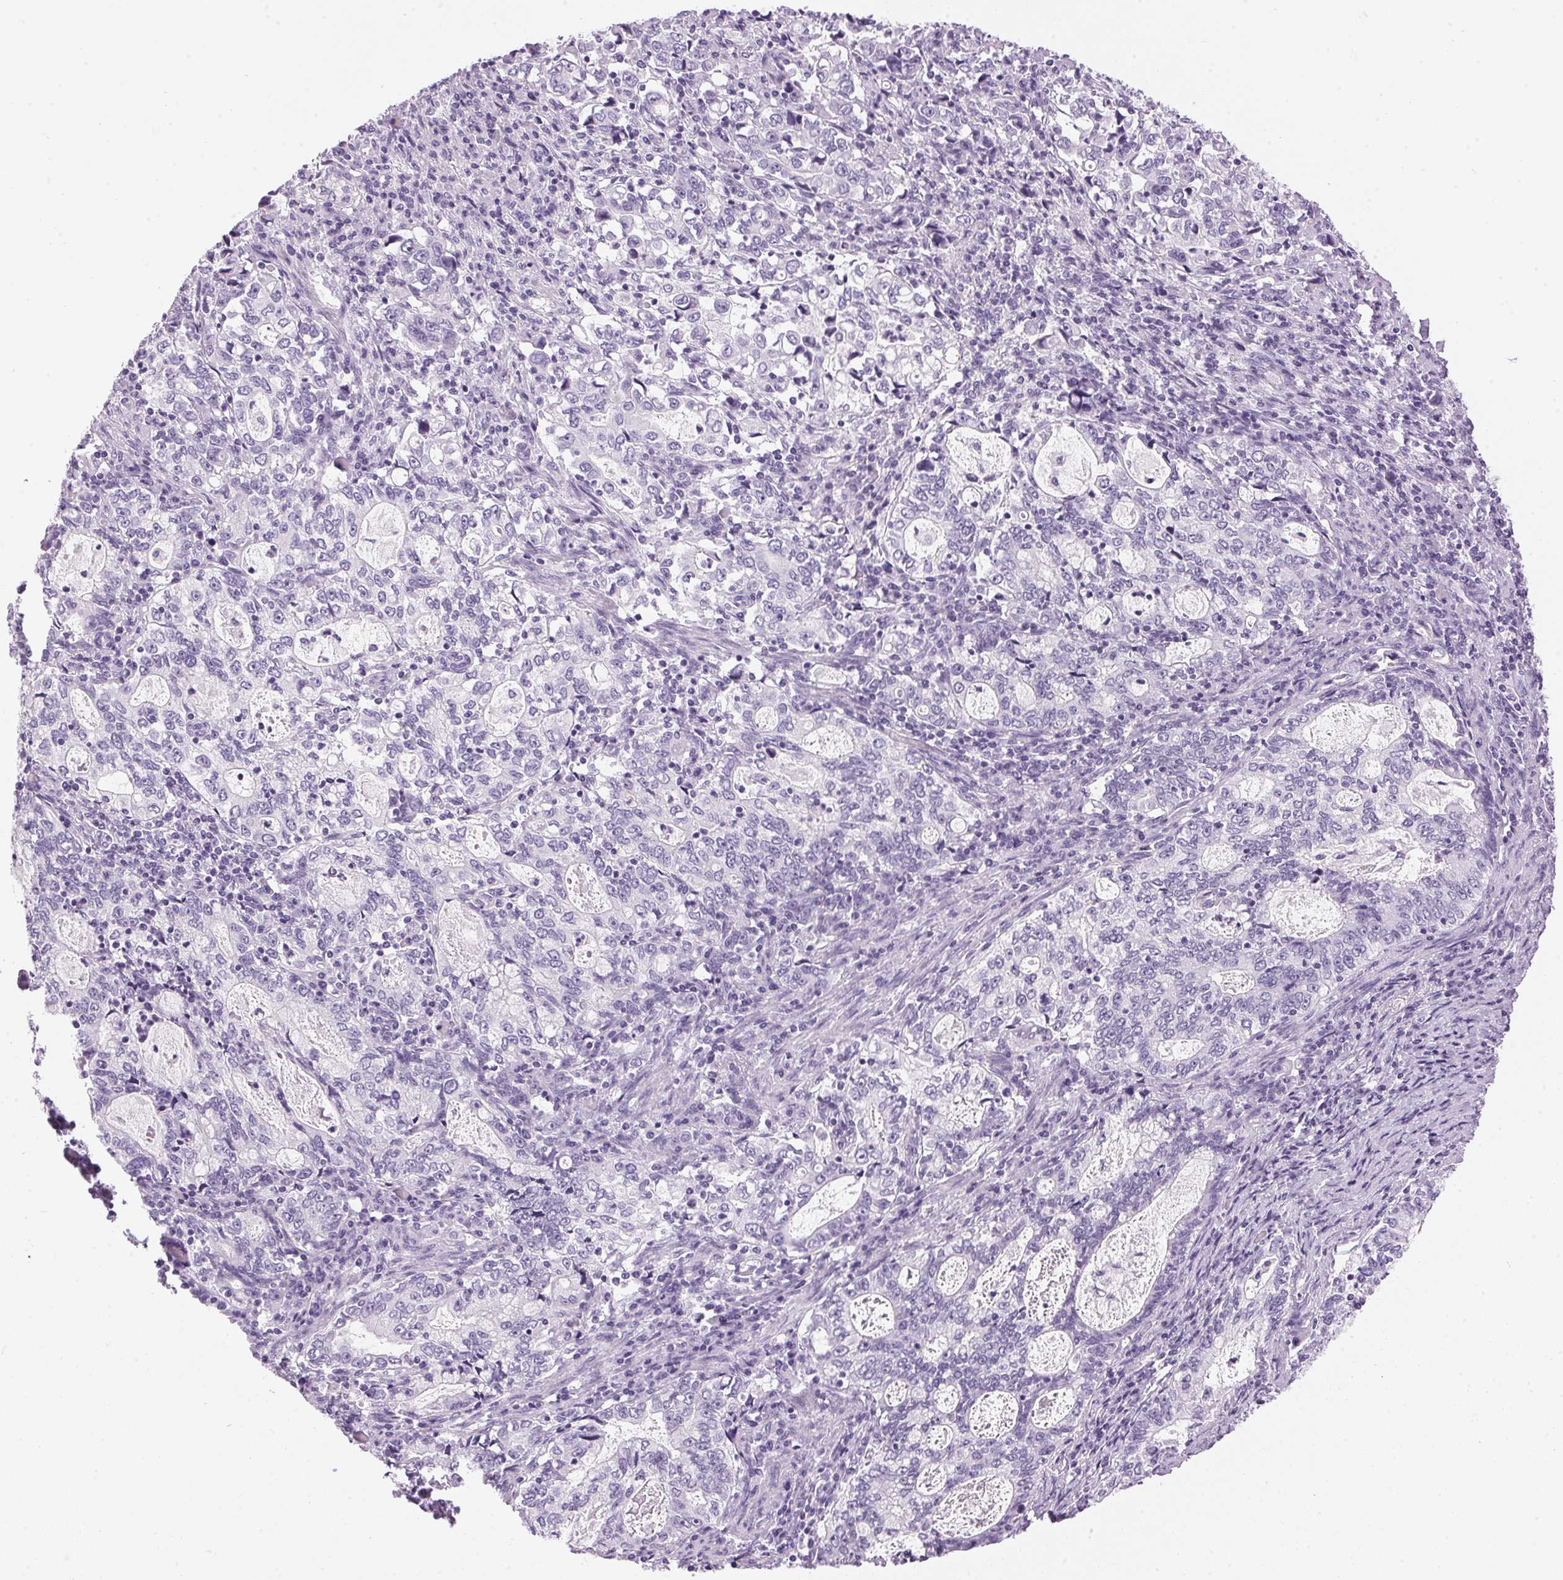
{"staining": {"intensity": "negative", "quantity": "none", "location": "none"}, "tissue": "stomach cancer", "cell_type": "Tumor cells", "image_type": "cancer", "snomed": [{"axis": "morphology", "description": "Adenocarcinoma, NOS"}, {"axis": "topography", "description": "Stomach, lower"}], "caption": "A micrograph of human stomach adenocarcinoma is negative for staining in tumor cells.", "gene": "SP7", "patient": {"sex": "female", "age": 72}}